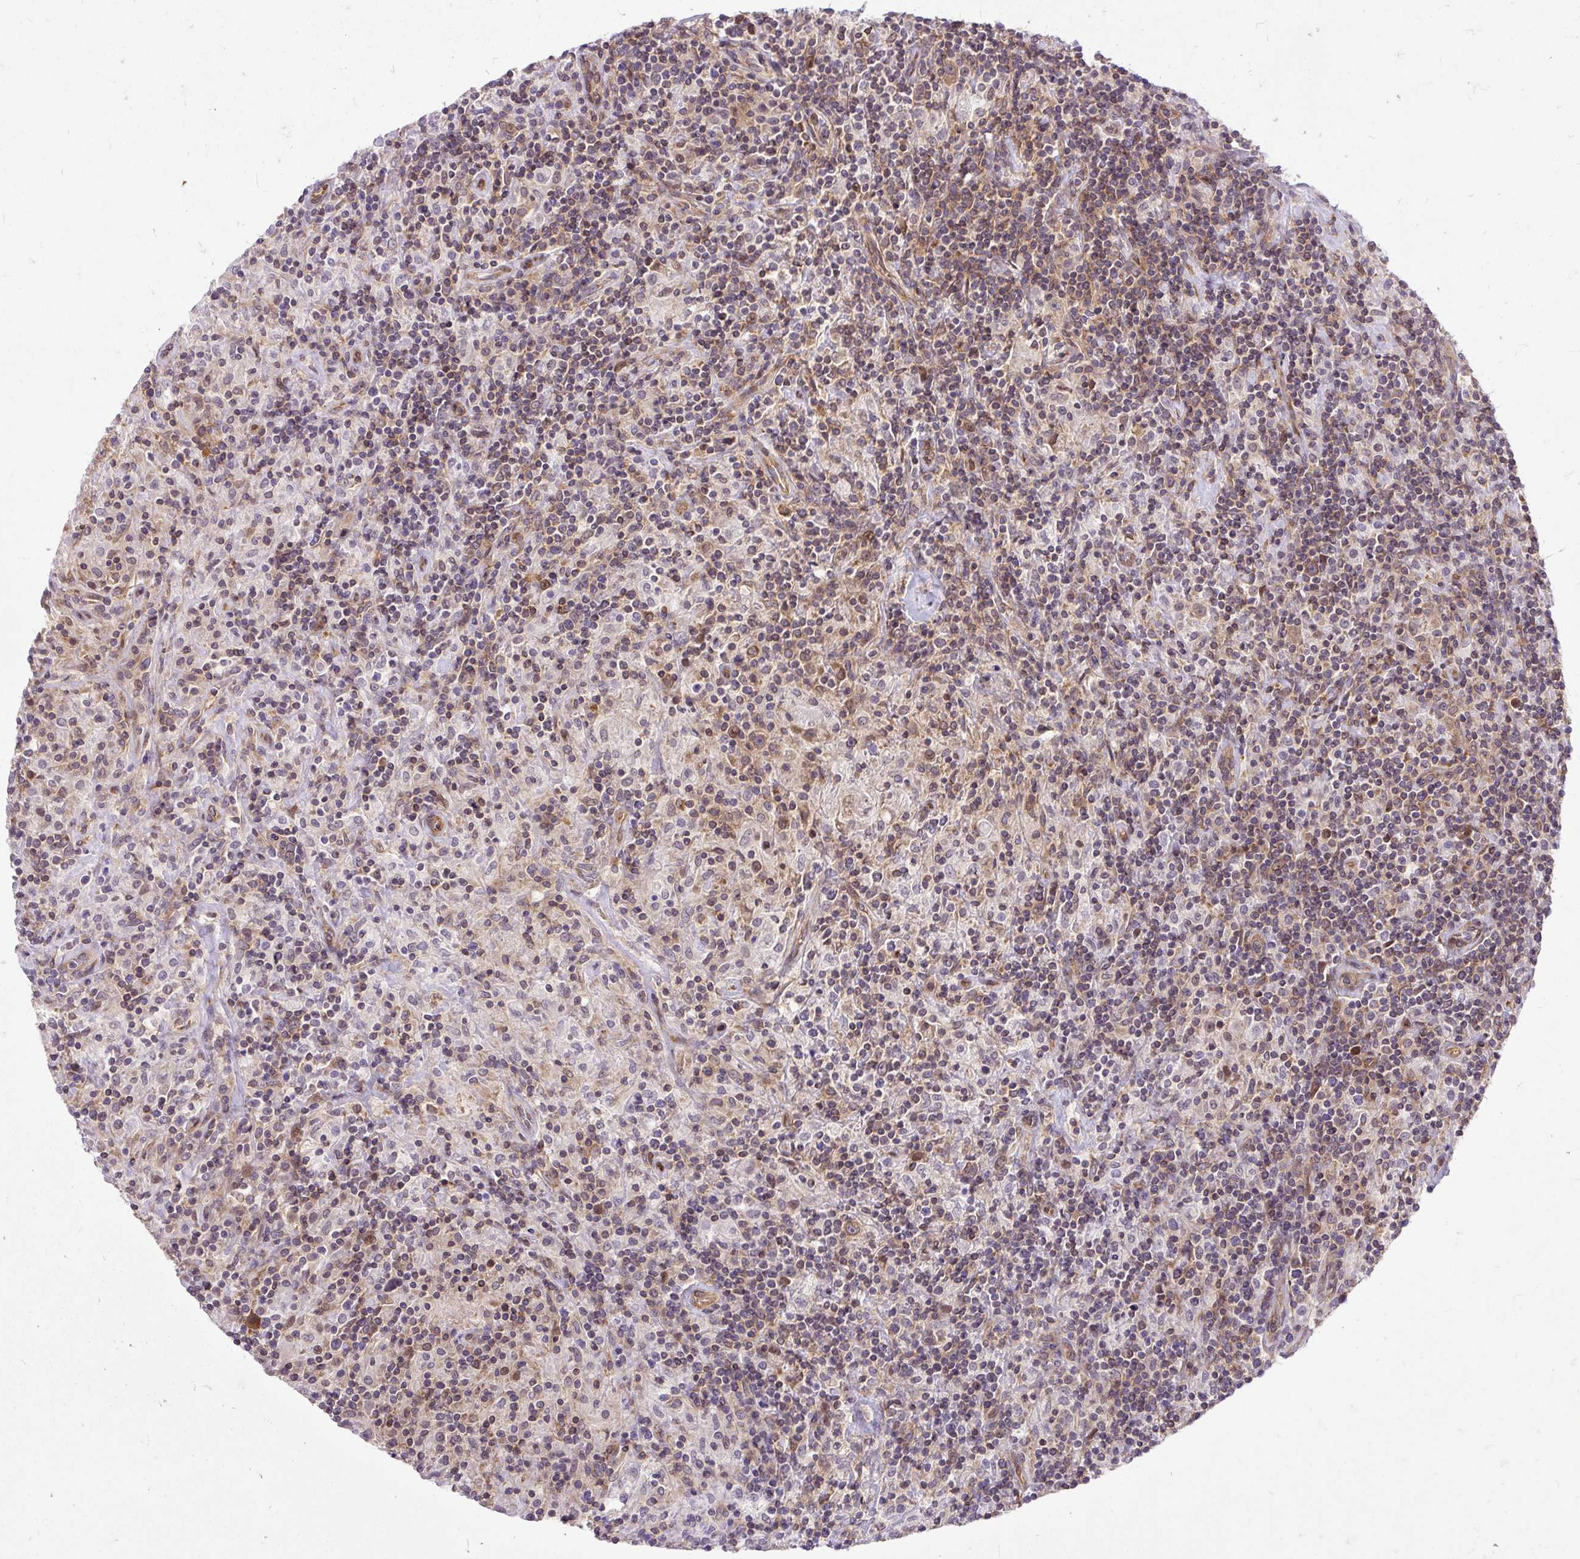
{"staining": {"intensity": "moderate", "quantity": ">75%", "location": "cytoplasmic/membranous"}, "tissue": "lymphoma", "cell_type": "Tumor cells", "image_type": "cancer", "snomed": [{"axis": "morphology", "description": "Hodgkin's disease, NOS"}, {"axis": "topography", "description": "Lymph node"}], "caption": "Hodgkin's disease was stained to show a protein in brown. There is medium levels of moderate cytoplasmic/membranous expression in approximately >75% of tumor cells.", "gene": "TRIM17", "patient": {"sex": "male", "age": 70}}